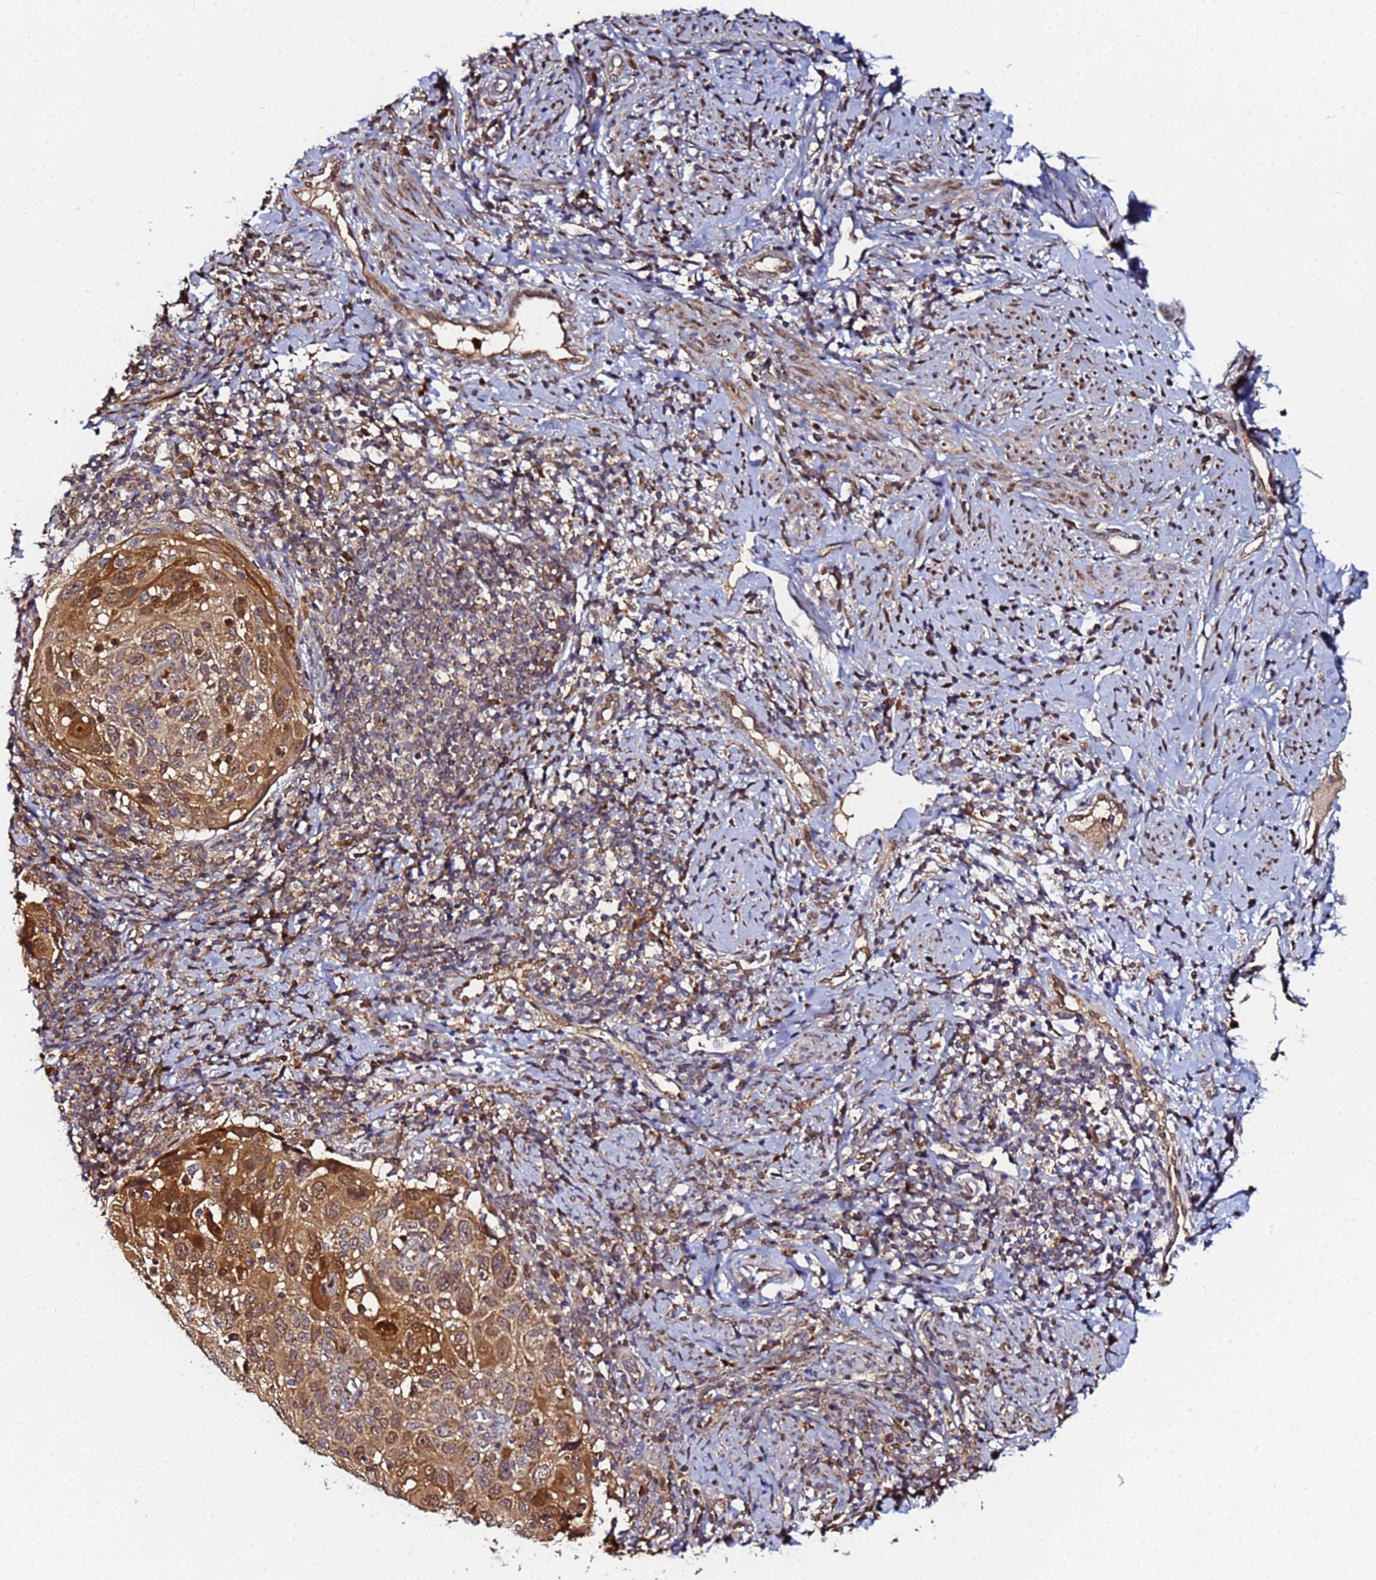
{"staining": {"intensity": "moderate", "quantity": ">75%", "location": "cytoplasmic/membranous,nuclear"}, "tissue": "cervical cancer", "cell_type": "Tumor cells", "image_type": "cancer", "snomed": [{"axis": "morphology", "description": "Squamous cell carcinoma, NOS"}, {"axis": "topography", "description": "Cervix"}], "caption": "Tumor cells exhibit medium levels of moderate cytoplasmic/membranous and nuclear staining in about >75% of cells in human squamous cell carcinoma (cervical).", "gene": "CCDC127", "patient": {"sex": "female", "age": 70}}